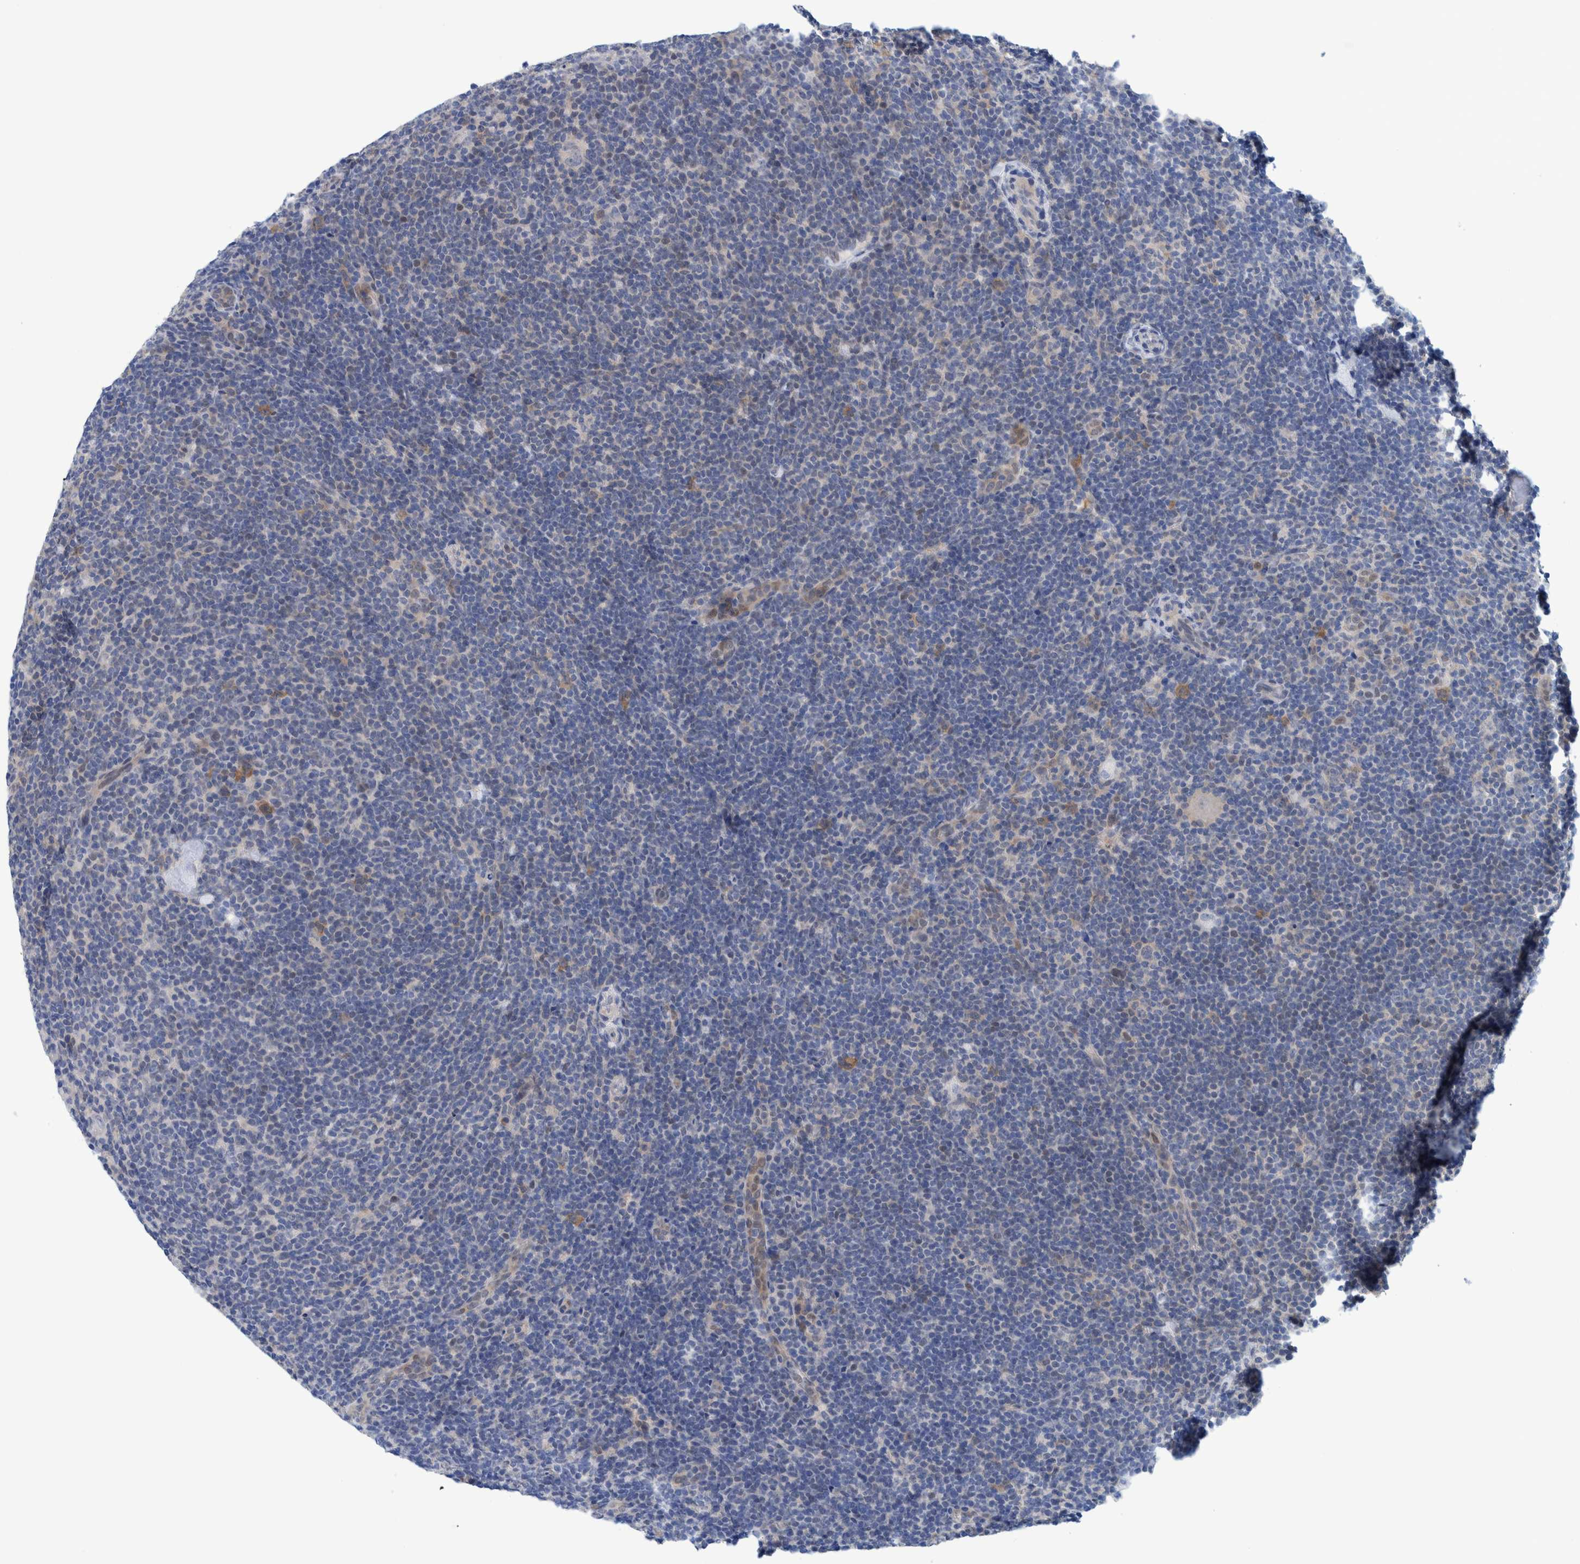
{"staining": {"intensity": "negative", "quantity": "none", "location": "none"}, "tissue": "lymphoma", "cell_type": "Tumor cells", "image_type": "cancer", "snomed": [{"axis": "morphology", "description": "Hodgkin's disease, NOS"}, {"axis": "topography", "description": "Lymph node"}], "caption": "Lymphoma was stained to show a protein in brown. There is no significant expression in tumor cells.", "gene": "PFAS", "patient": {"sex": "female", "age": 57}}